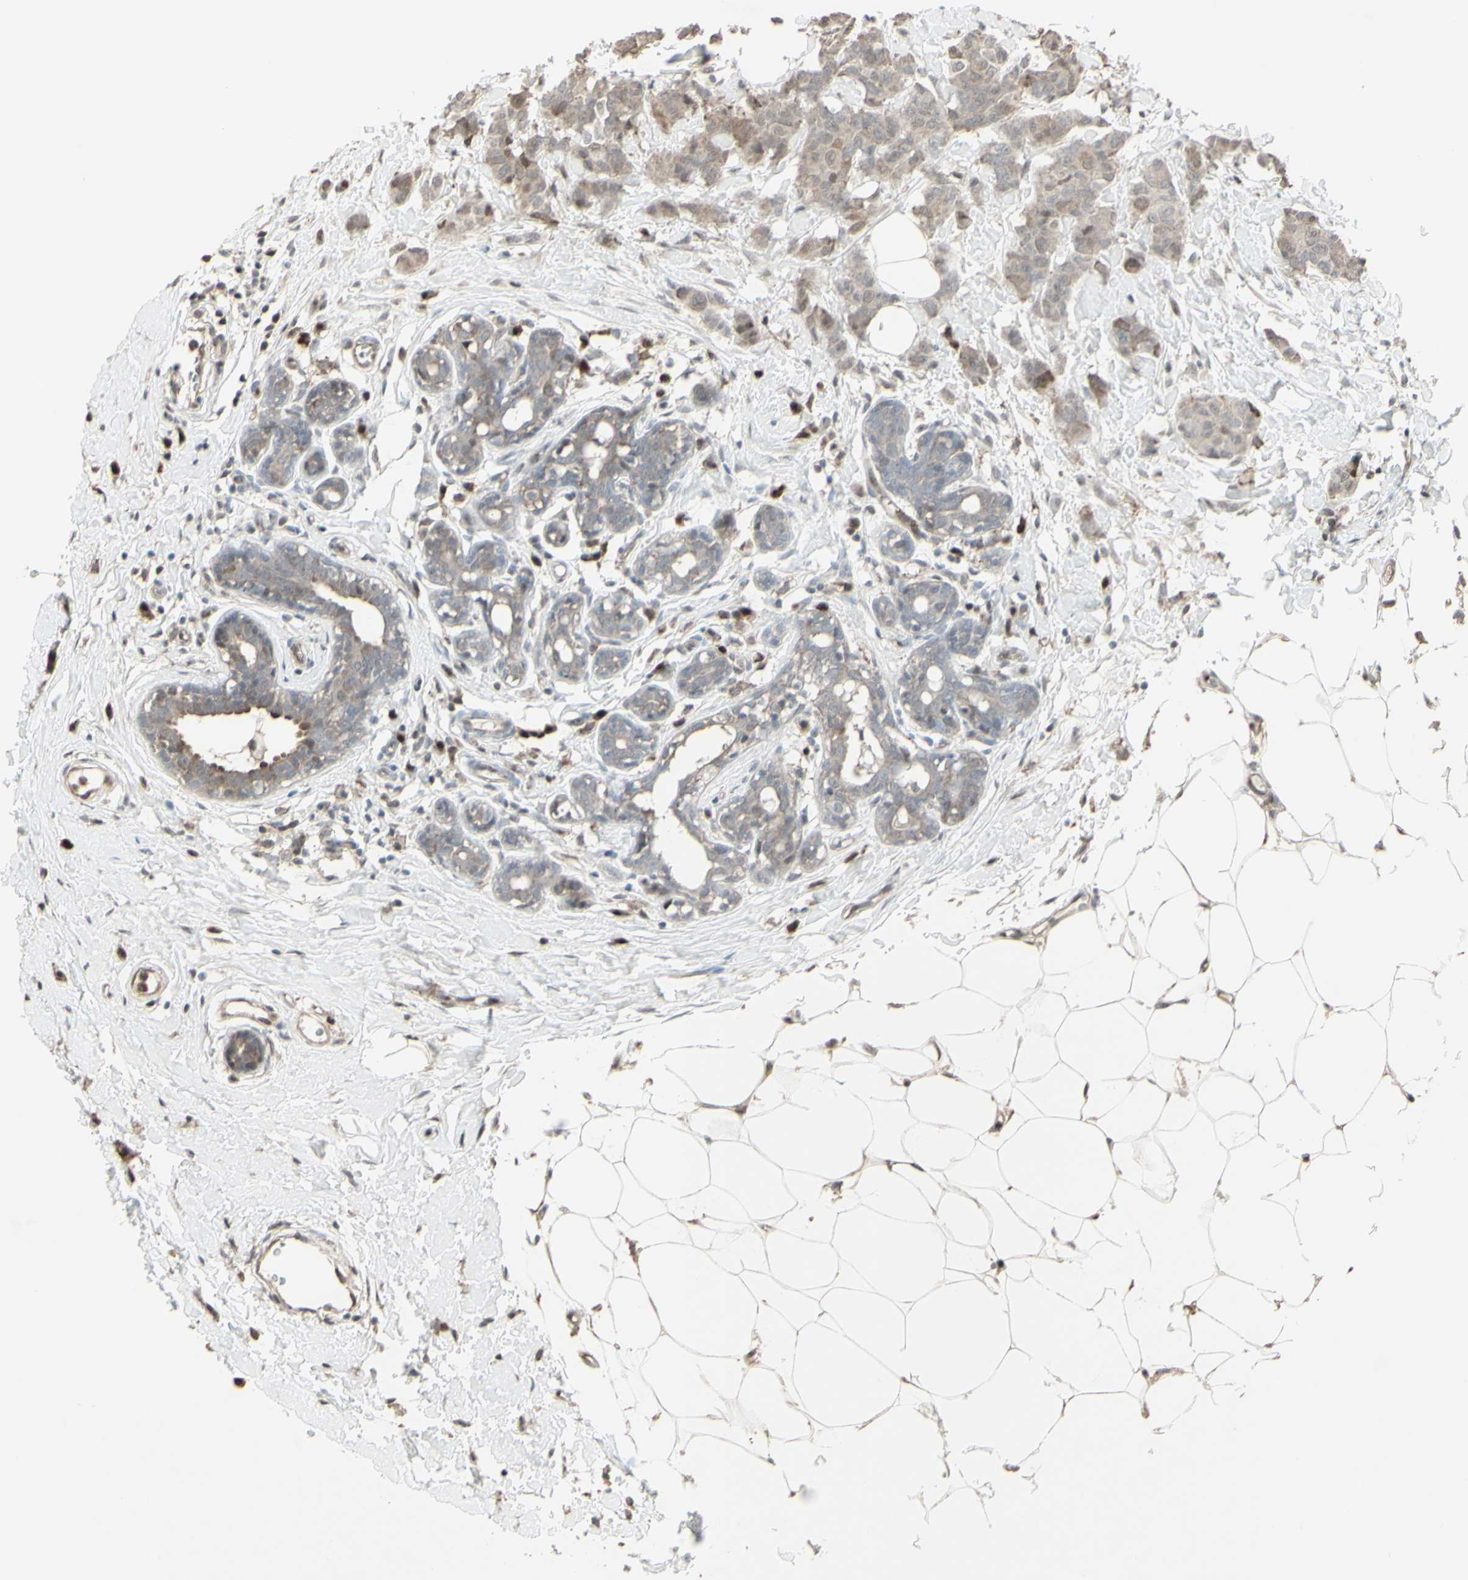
{"staining": {"intensity": "weak", "quantity": ">75%", "location": "cytoplasmic/membranous"}, "tissue": "breast cancer", "cell_type": "Tumor cells", "image_type": "cancer", "snomed": [{"axis": "morphology", "description": "Normal tissue, NOS"}, {"axis": "morphology", "description": "Duct carcinoma"}, {"axis": "topography", "description": "Breast"}], "caption": "Immunohistochemical staining of breast infiltrating ductal carcinoma exhibits low levels of weak cytoplasmic/membranous expression in approximately >75% of tumor cells.", "gene": "CD33", "patient": {"sex": "female", "age": 40}}